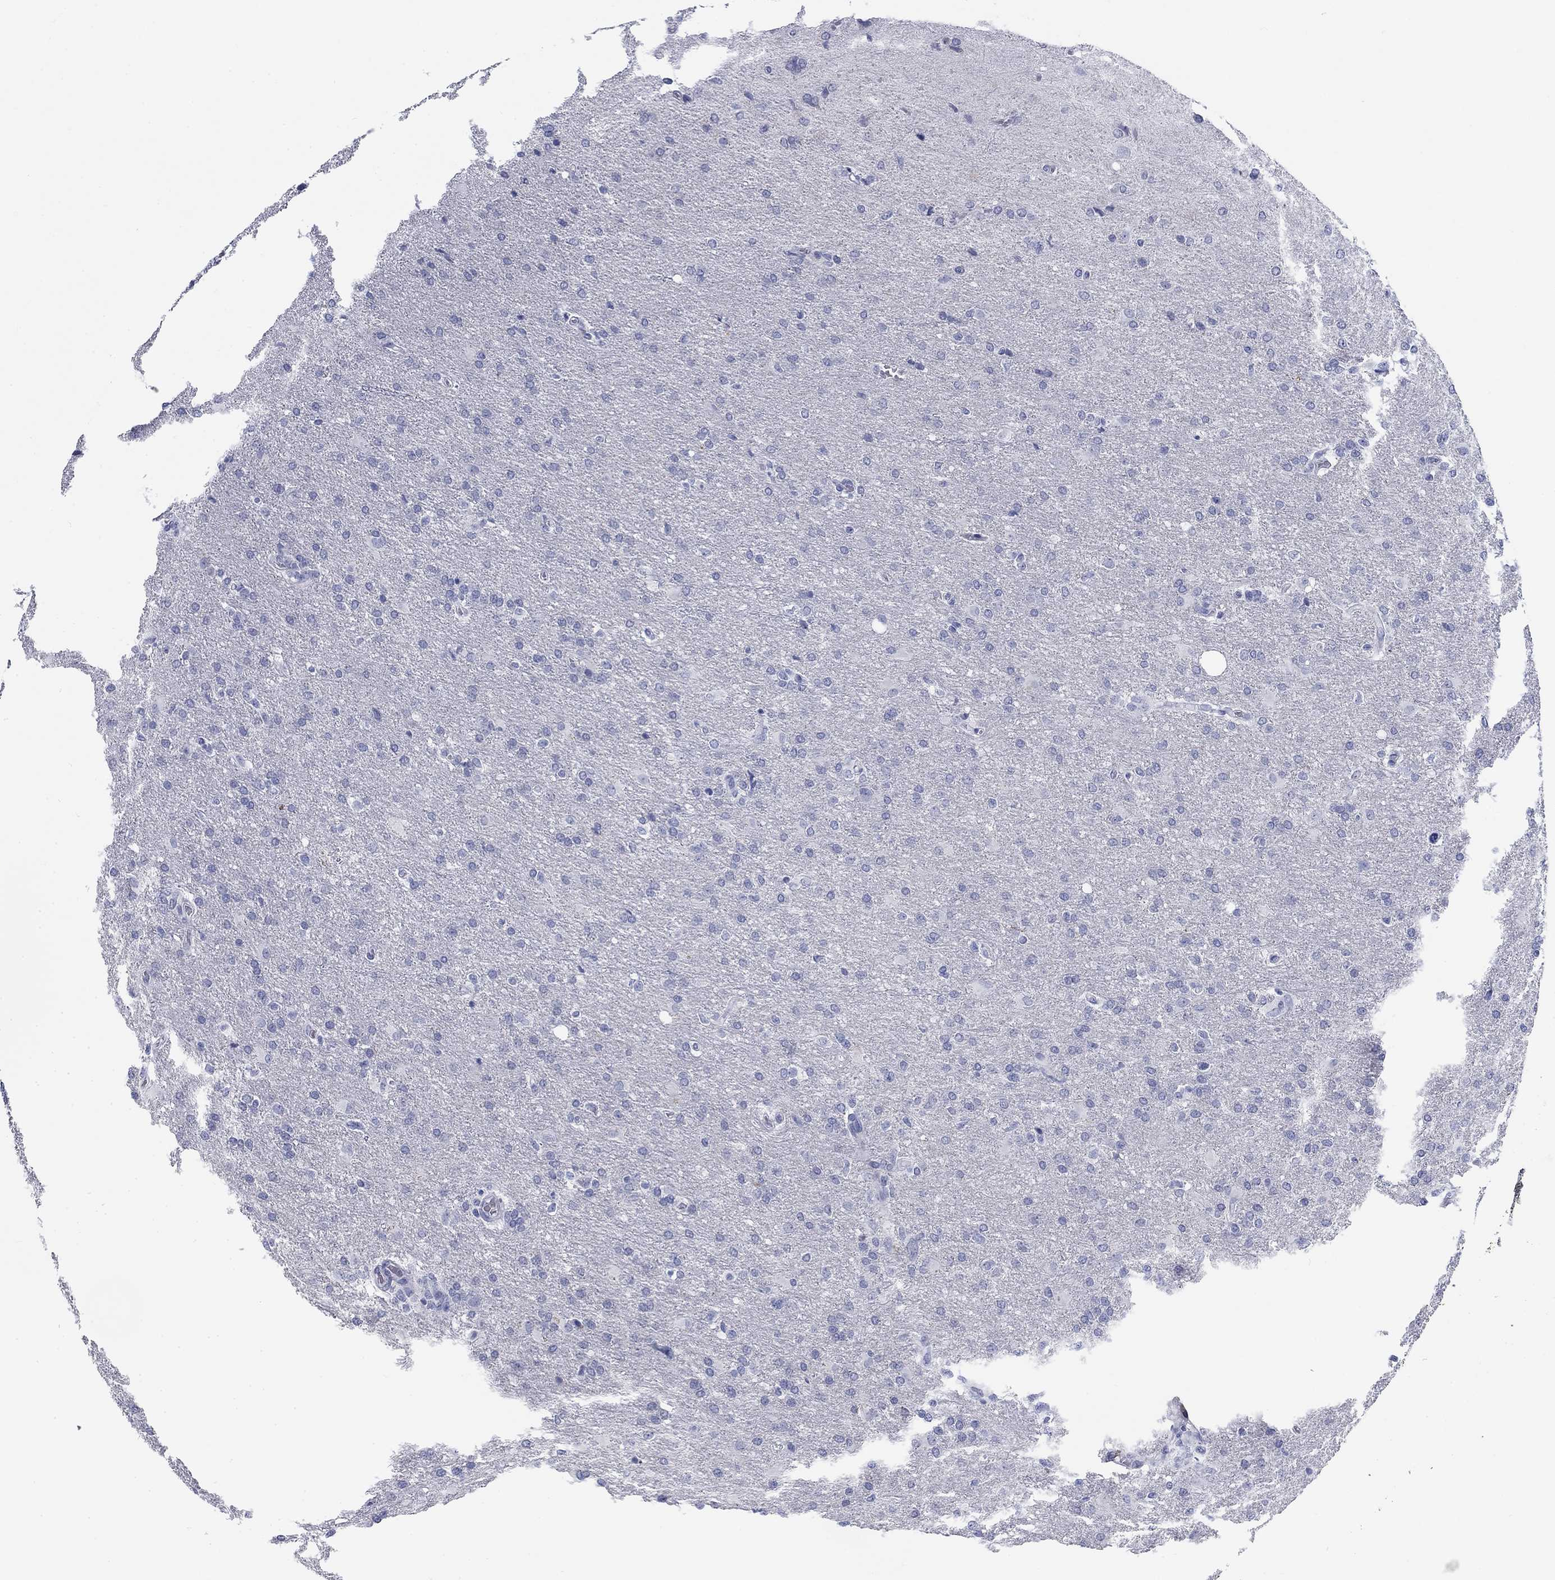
{"staining": {"intensity": "negative", "quantity": "none", "location": "none"}, "tissue": "glioma", "cell_type": "Tumor cells", "image_type": "cancer", "snomed": [{"axis": "morphology", "description": "Glioma, malignant, High grade"}, {"axis": "topography", "description": "Brain"}], "caption": "A photomicrograph of glioma stained for a protein demonstrates no brown staining in tumor cells.", "gene": "CALB1", "patient": {"sex": "male", "age": 68}}